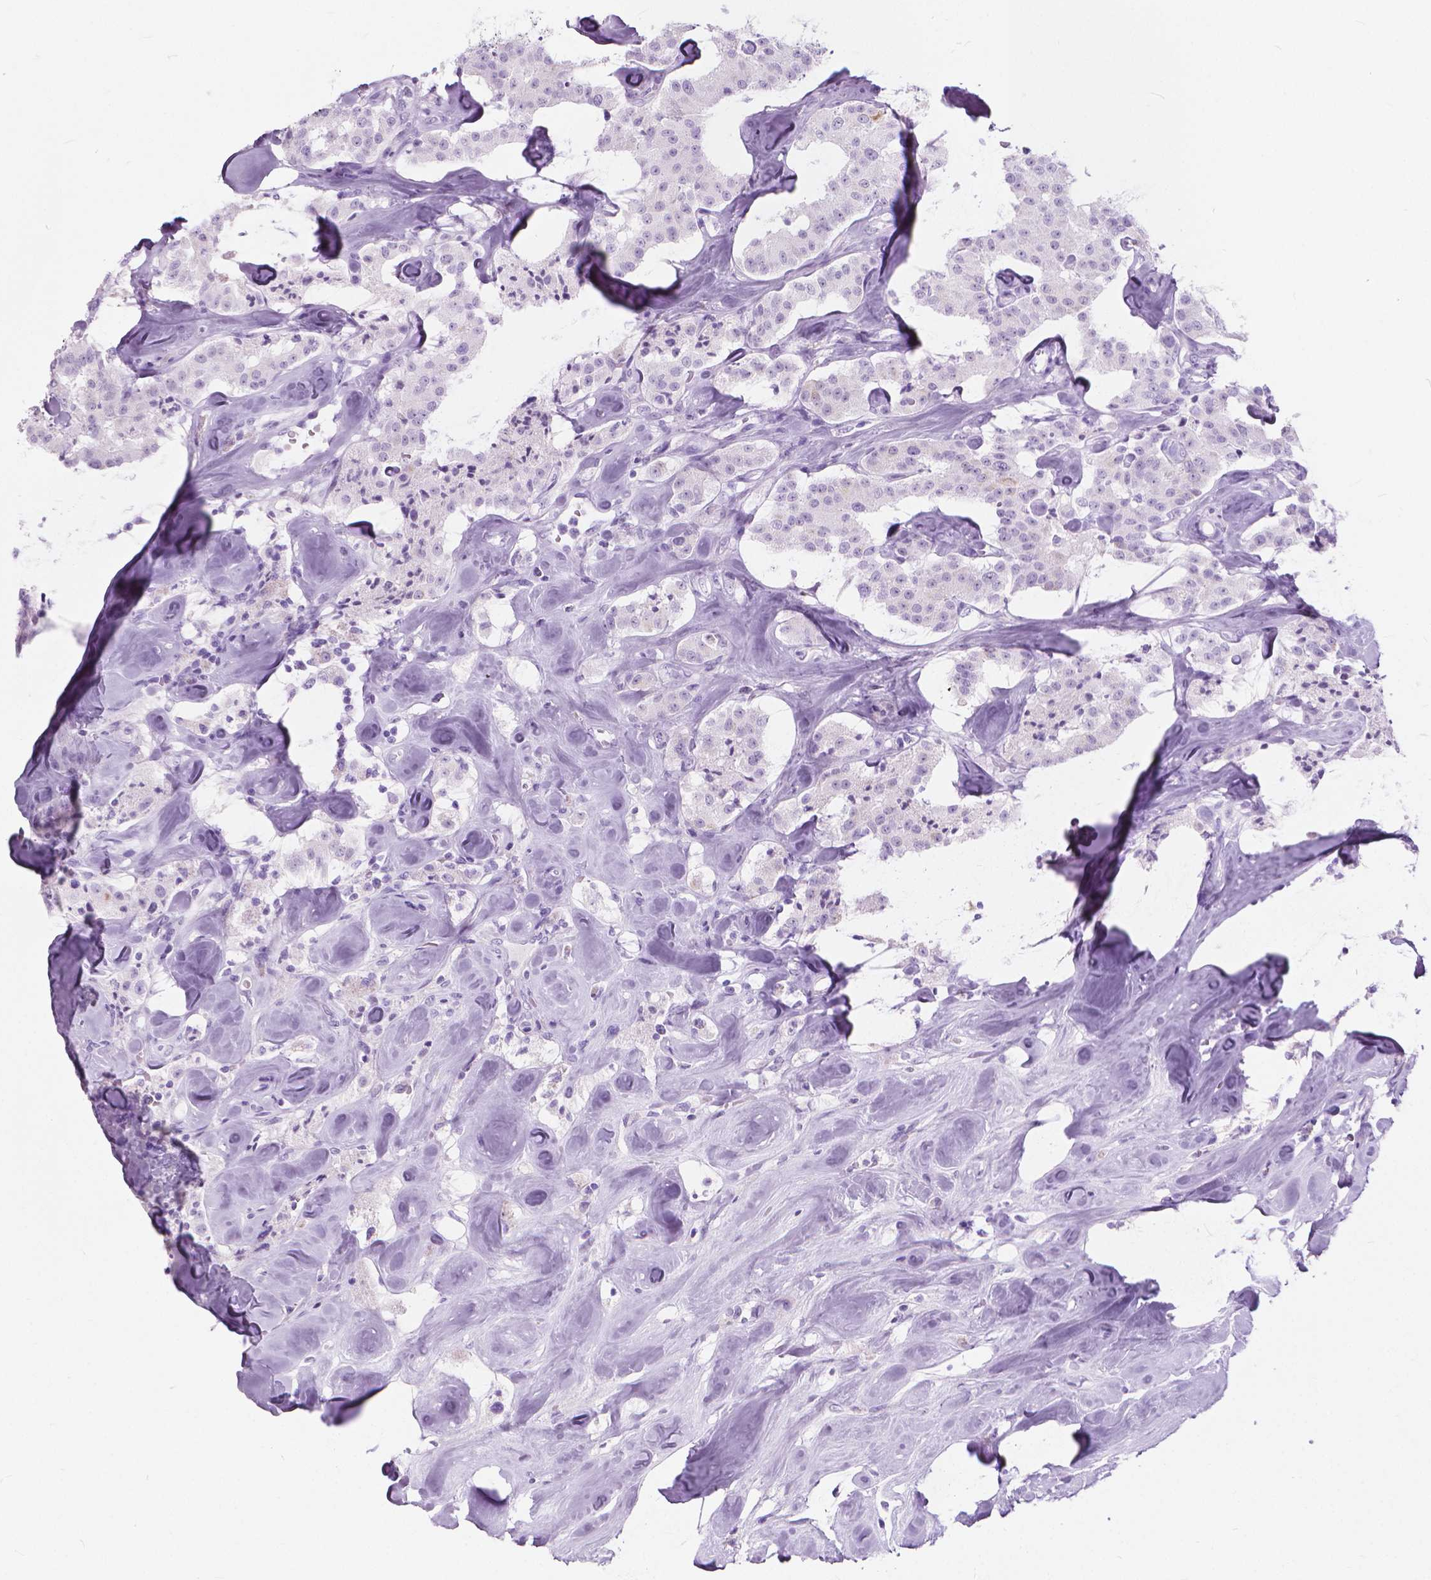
{"staining": {"intensity": "negative", "quantity": "none", "location": "none"}, "tissue": "carcinoid", "cell_type": "Tumor cells", "image_type": "cancer", "snomed": [{"axis": "morphology", "description": "Carcinoid, malignant, NOS"}, {"axis": "topography", "description": "Pancreas"}], "caption": "Immunohistochemistry (IHC) photomicrograph of human carcinoid stained for a protein (brown), which demonstrates no positivity in tumor cells. The staining was performed using DAB to visualize the protein expression in brown, while the nuclei were stained in blue with hematoxylin (Magnification: 20x).", "gene": "HTR2B", "patient": {"sex": "male", "age": 41}}